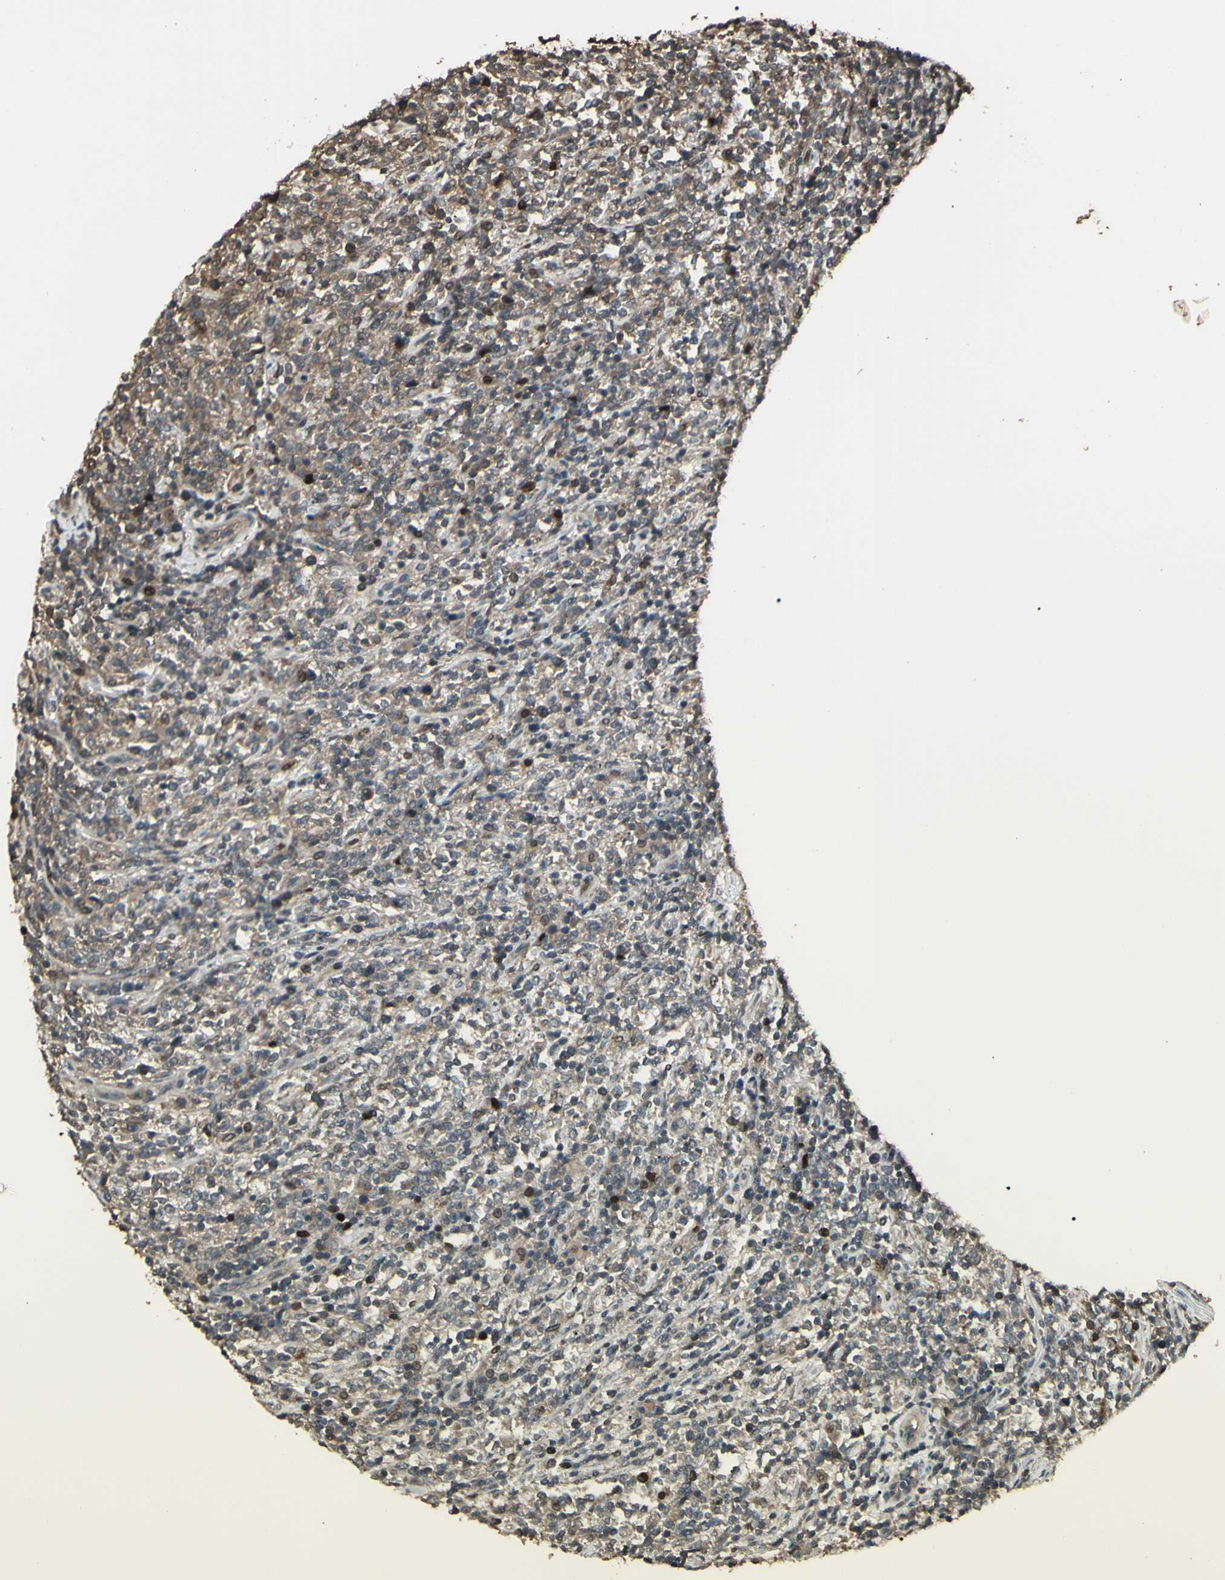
{"staining": {"intensity": "strong", "quantity": "<25%", "location": "nuclear"}, "tissue": "lymphoma", "cell_type": "Tumor cells", "image_type": "cancer", "snomed": [{"axis": "morphology", "description": "Malignant lymphoma, non-Hodgkin's type, High grade"}, {"axis": "topography", "description": "Soft tissue"}], "caption": "Human lymphoma stained with a brown dye displays strong nuclear positive positivity in approximately <25% of tumor cells.", "gene": "GNAS", "patient": {"sex": "male", "age": 18}}